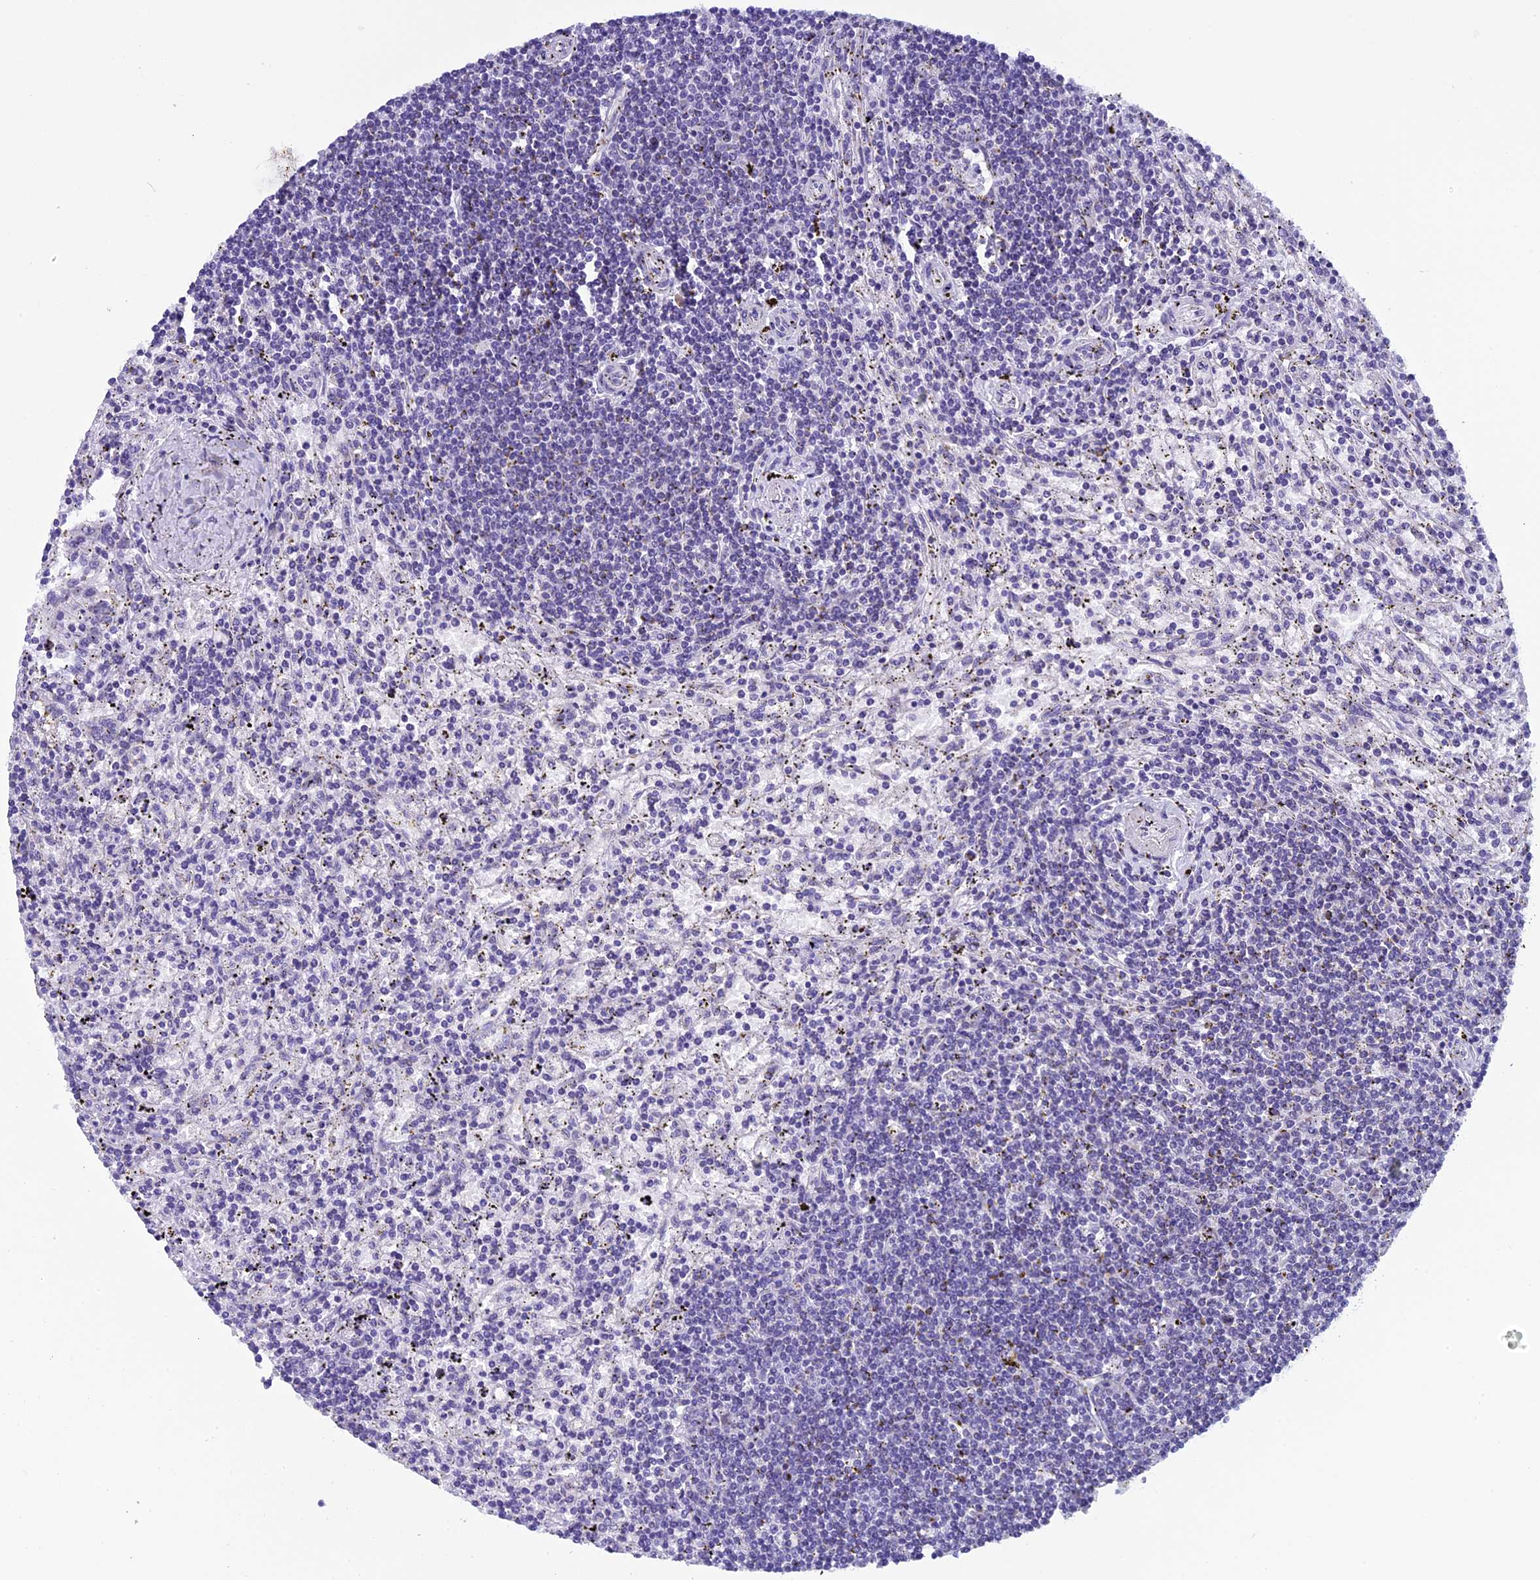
{"staining": {"intensity": "negative", "quantity": "none", "location": "none"}, "tissue": "lymphoma", "cell_type": "Tumor cells", "image_type": "cancer", "snomed": [{"axis": "morphology", "description": "Malignant lymphoma, non-Hodgkin's type, Low grade"}, {"axis": "topography", "description": "Spleen"}], "caption": "Immunohistochemical staining of lymphoma reveals no significant positivity in tumor cells.", "gene": "ZNF317", "patient": {"sex": "male", "age": 76}}